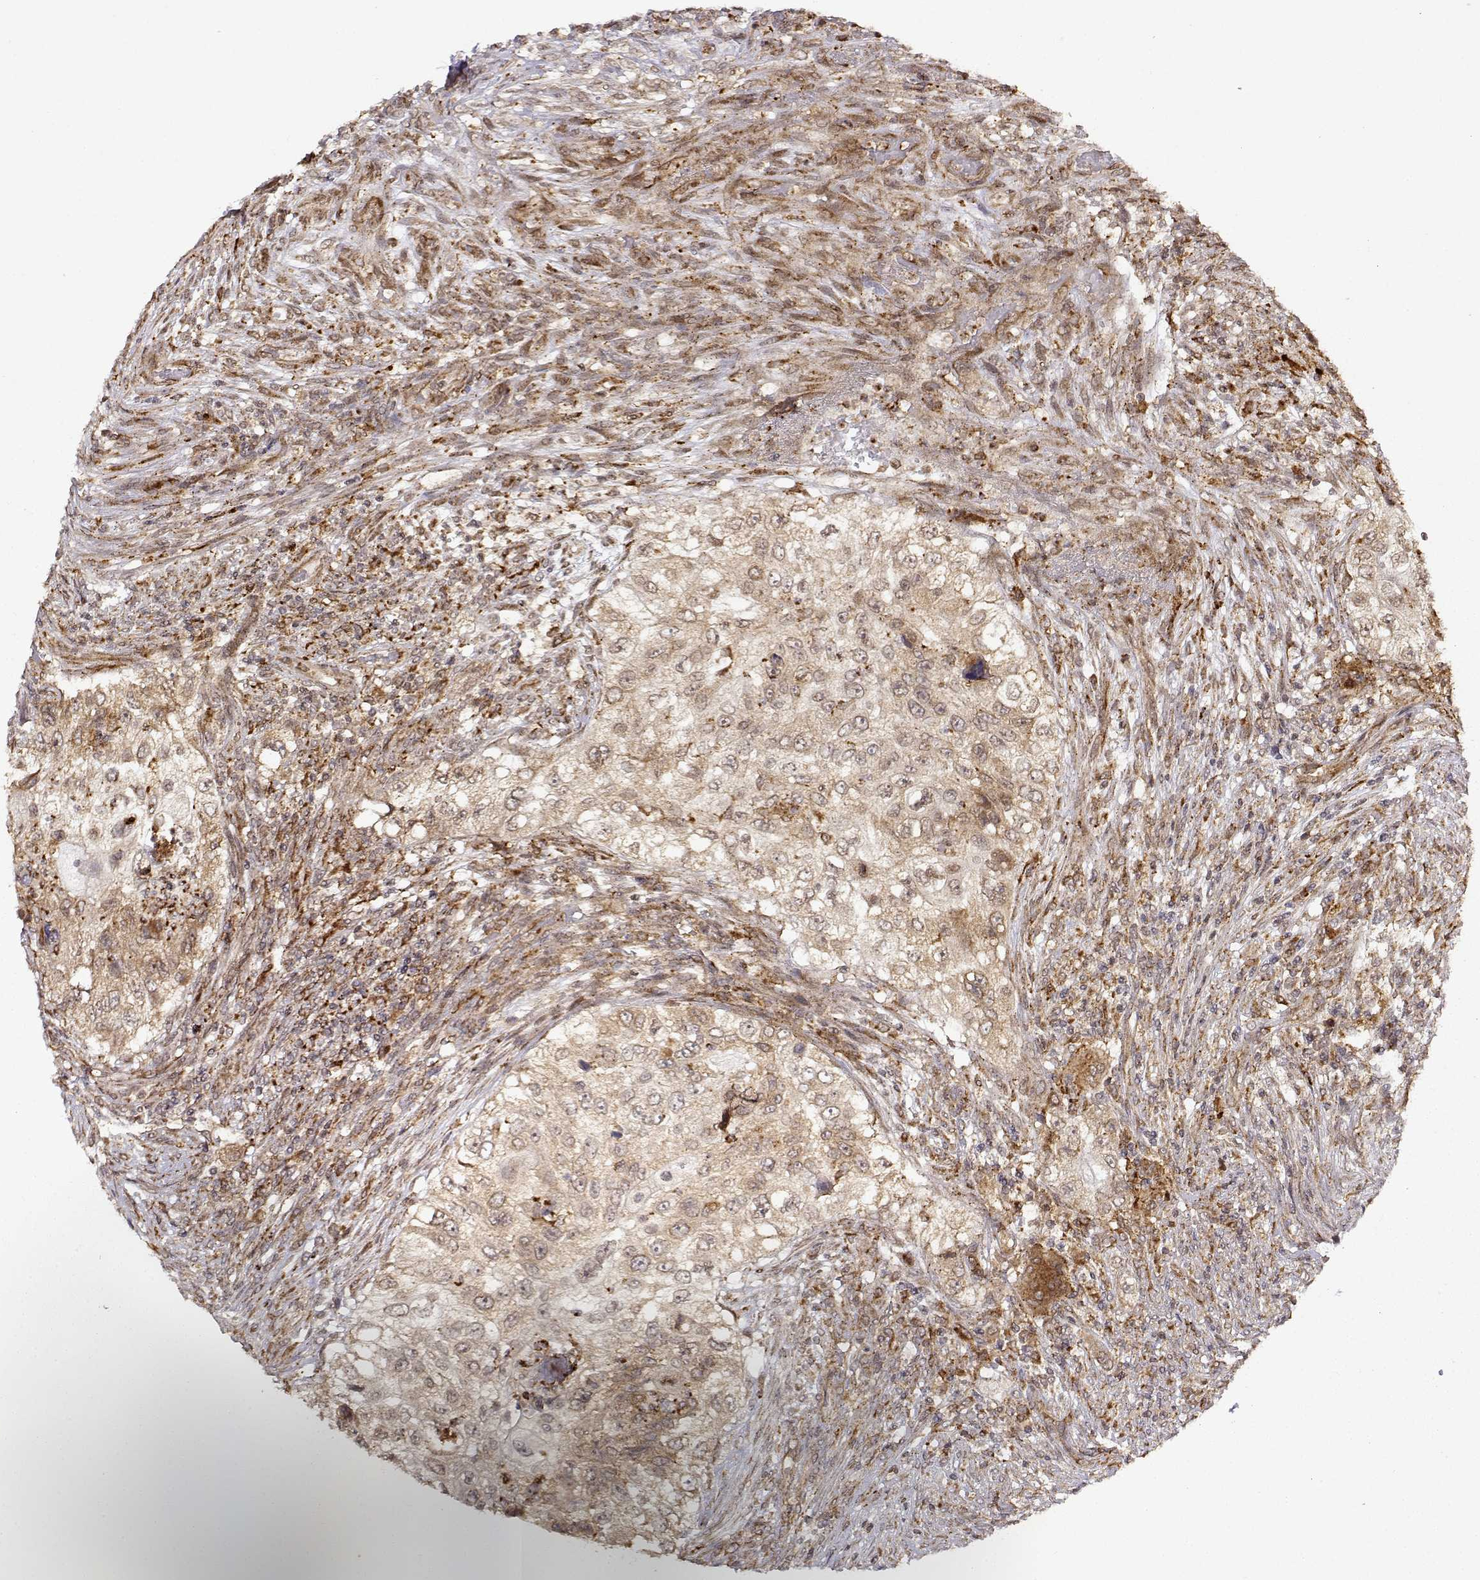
{"staining": {"intensity": "weak", "quantity": ">75%", "location": "cytoplasmic/membranous"}, "tissue": "urothelial cancer", "cell_type": "Tumor cells", "image_type": "cancer", "snomed": [{"axis": "morphology", "description": "Urothelial carcinoma, High grade"}, {"axis": "topography", "description": "Urinary bladder"}], "caption": "Urothelial cancer stained for a protein (brown) reveals weak cytoplasmic/membranous positive expression in about >75% of tumor cells.", "gene": "RNF13", "patient": {"sex": "female", "age": 60}}